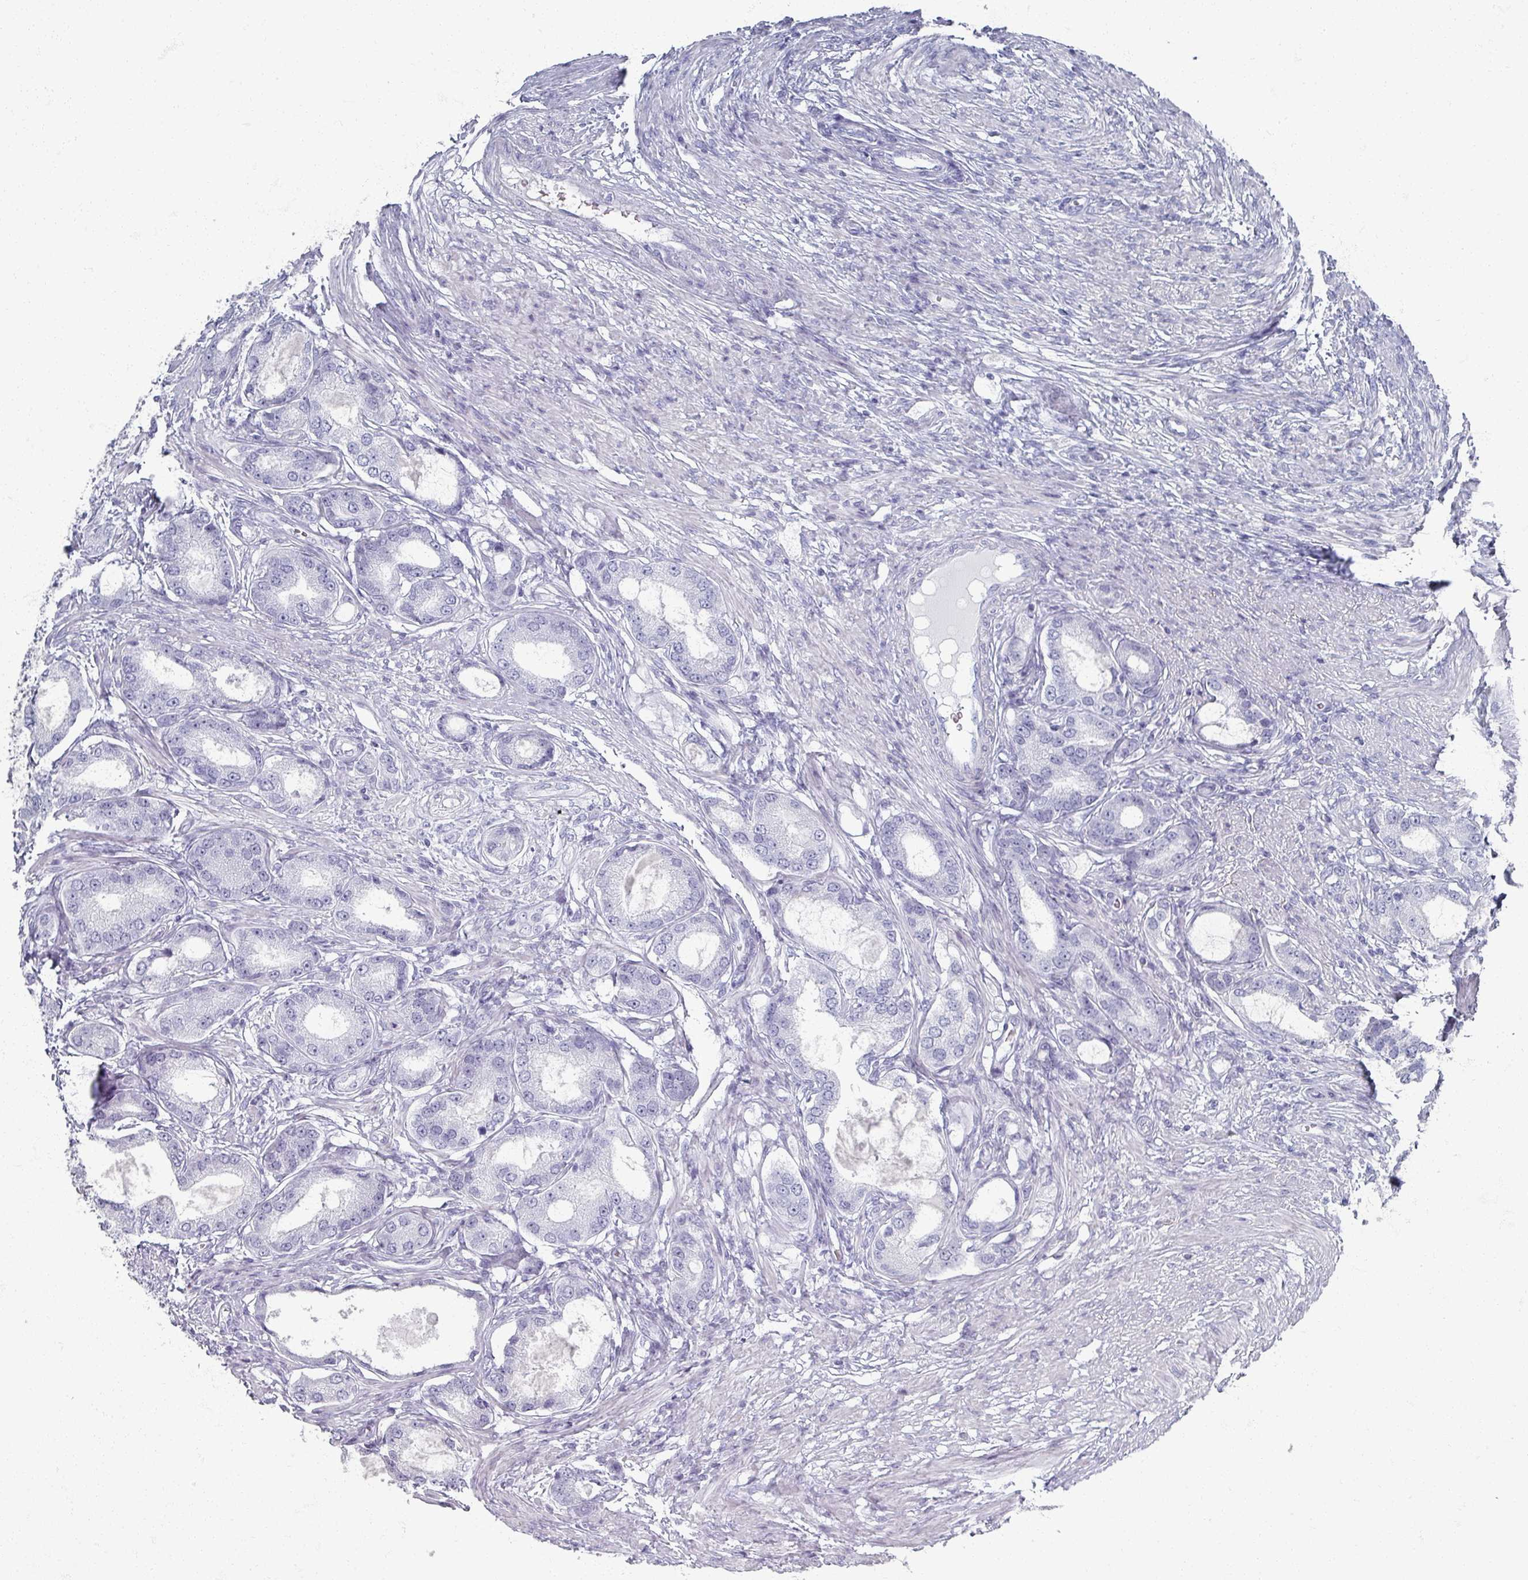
{"staining": {"intensity": "negative", "quantity": "none", "location": "none"}, "tissue": "prostate cancer", "cell_type": "Tumor cells", "image_type": "cancer", "snomed": [{"axis": "morphology", "description": "Adenocarcinoma, High grade"}, {"axis": "topography", "description": "Prostate"}], "caption": "A photomicrograph of high-grade adenocarcinoma (prostate) stained for a protein demonstrates no brown staining in tumor cells.", "gene": "OMG", "patient": {"sex": "male", "age": 69}}